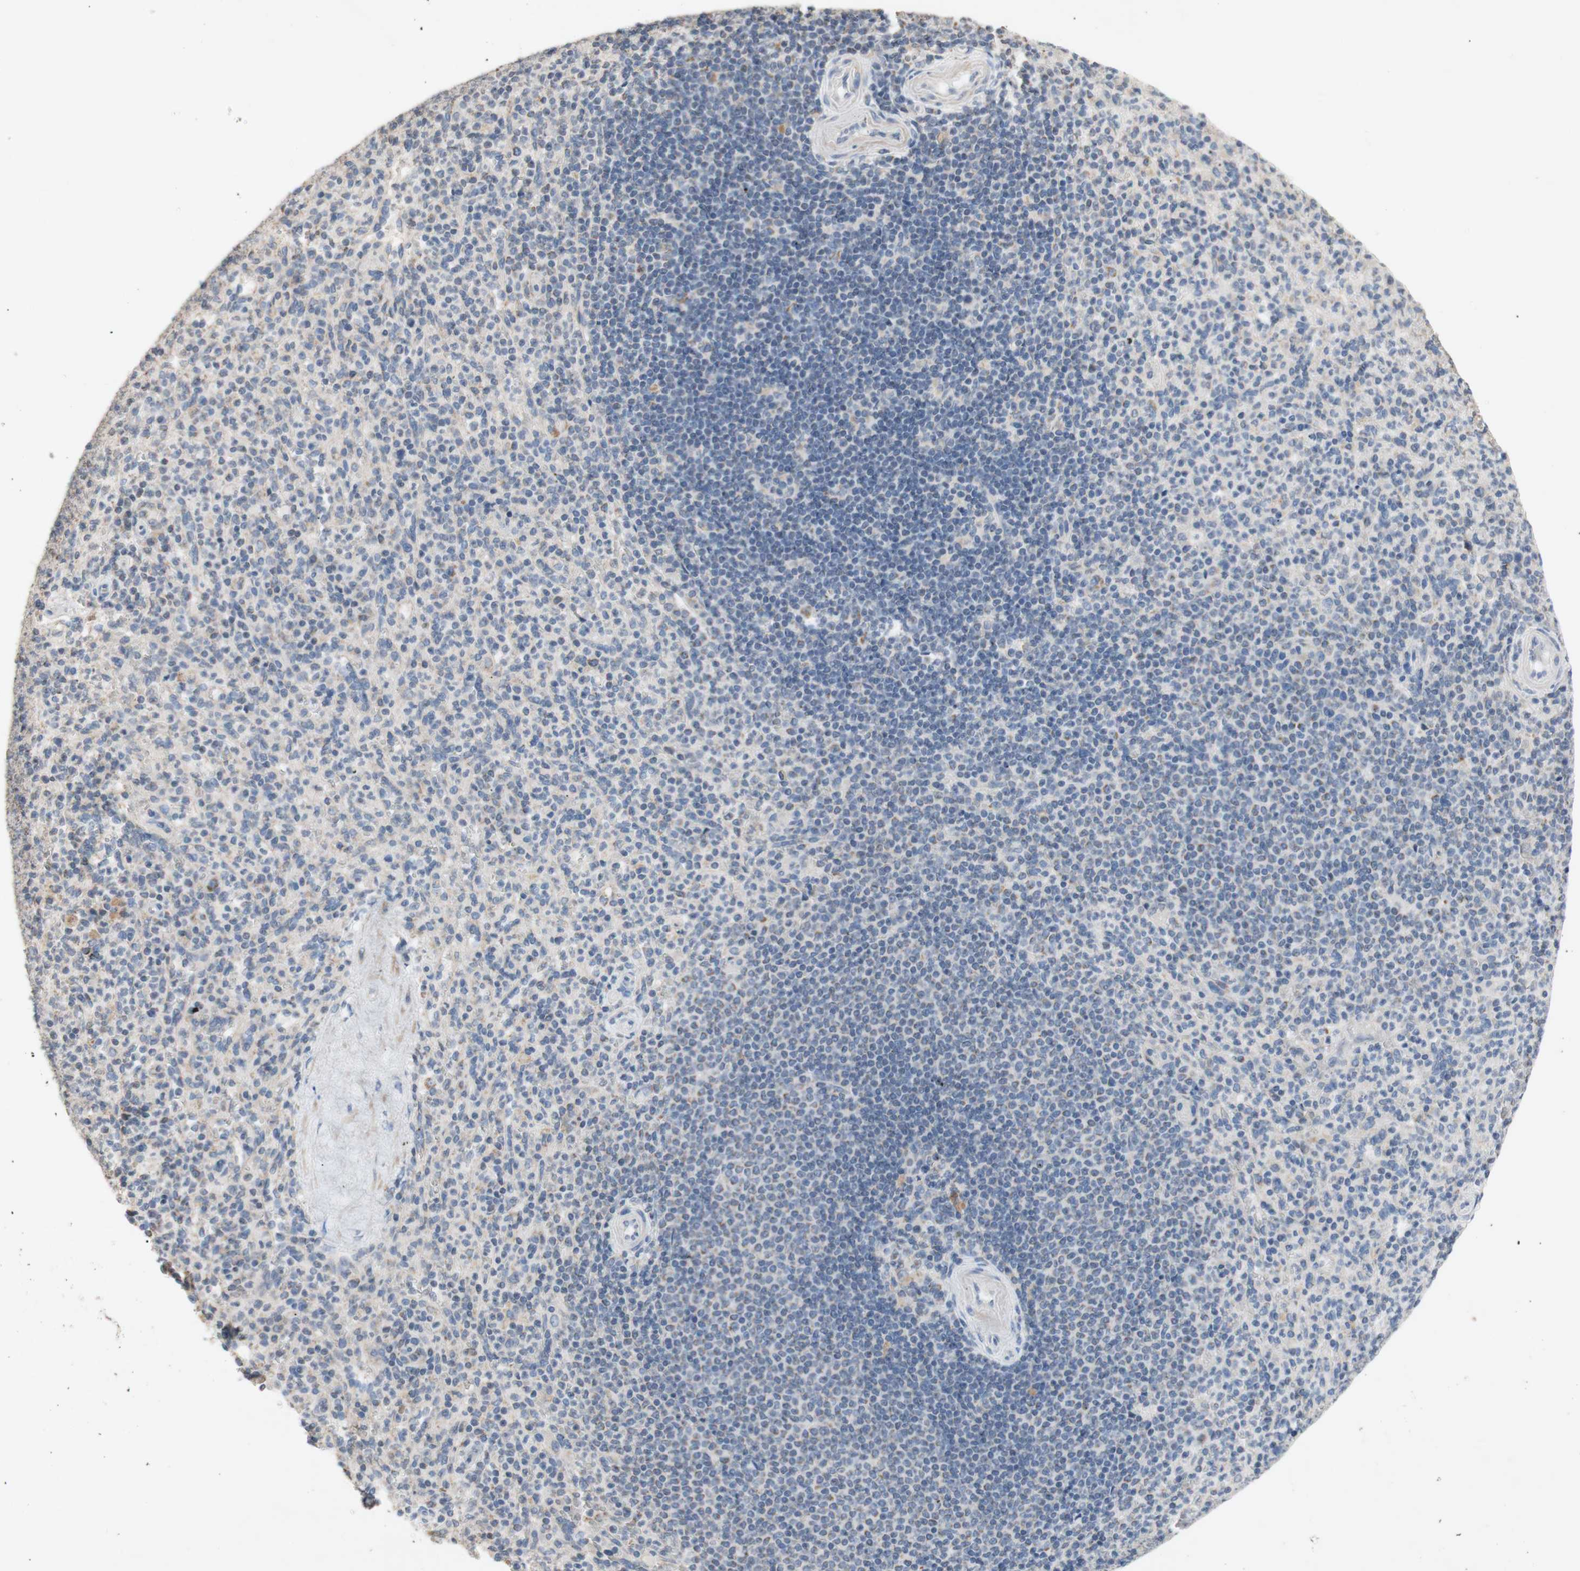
{"staining": {"intensity": "moderate", "quantity": "<25%", "location": "cytoplasmic/membranous"}, "tissue": "spleen", "cell_type": "Cells in red pulp", "image_type": "normal", "snomed": [{"axis": "morphology", "description": "Normal tissue, NOS"}, {"axis": "topography", "description": "Spleen"}], "caption": "The histopathology image displays staining of unremarkable spleen, revealing moderate cytoplasmic/membranous protein expression (brown color) within cells in red pulp.", "gene": "PTGIS", "patient": {"sex": "male", "age": 36}}